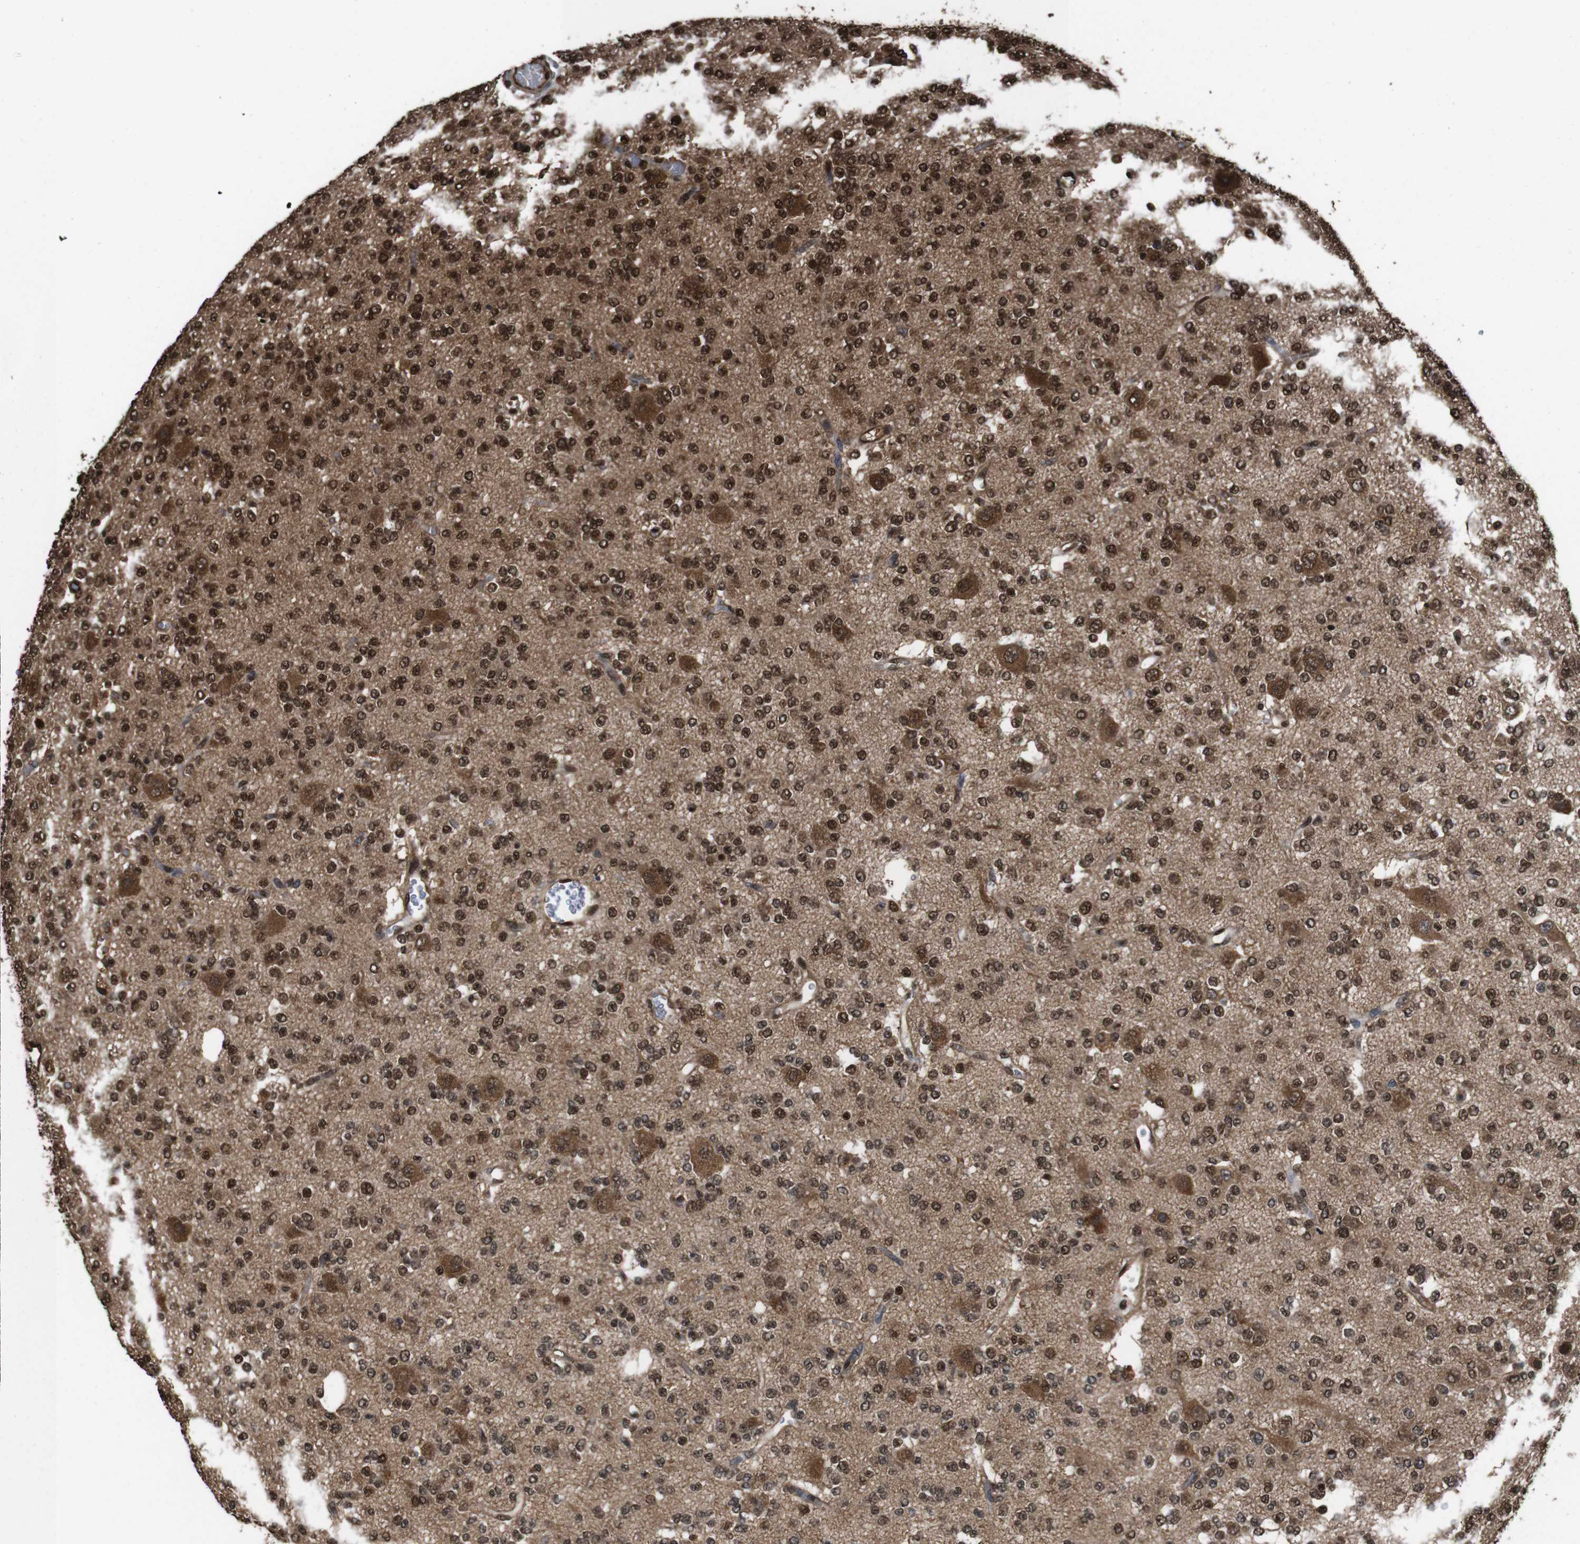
{"staining": {"intensity": "moderate", "quantity": ">75%", "location": "cytoplasmic/membranous,nuclear"}, "tissue": "glioma", "cell_type": "Tumor cells", "image_type": "cancer", "snomed": [{"axis": "morphology", "description": "Glioma, malignant, Low grade"}, {"axis": "topography", "description": "Brain"}], "caption": "Immunohistochemical staining of human glioma reveals moderate cytoplasmic/membranous and nuclear protein expression in about >75% of tumor cells.", "gene": "VCP", "patient": {"sex": "male", "age": 38}}